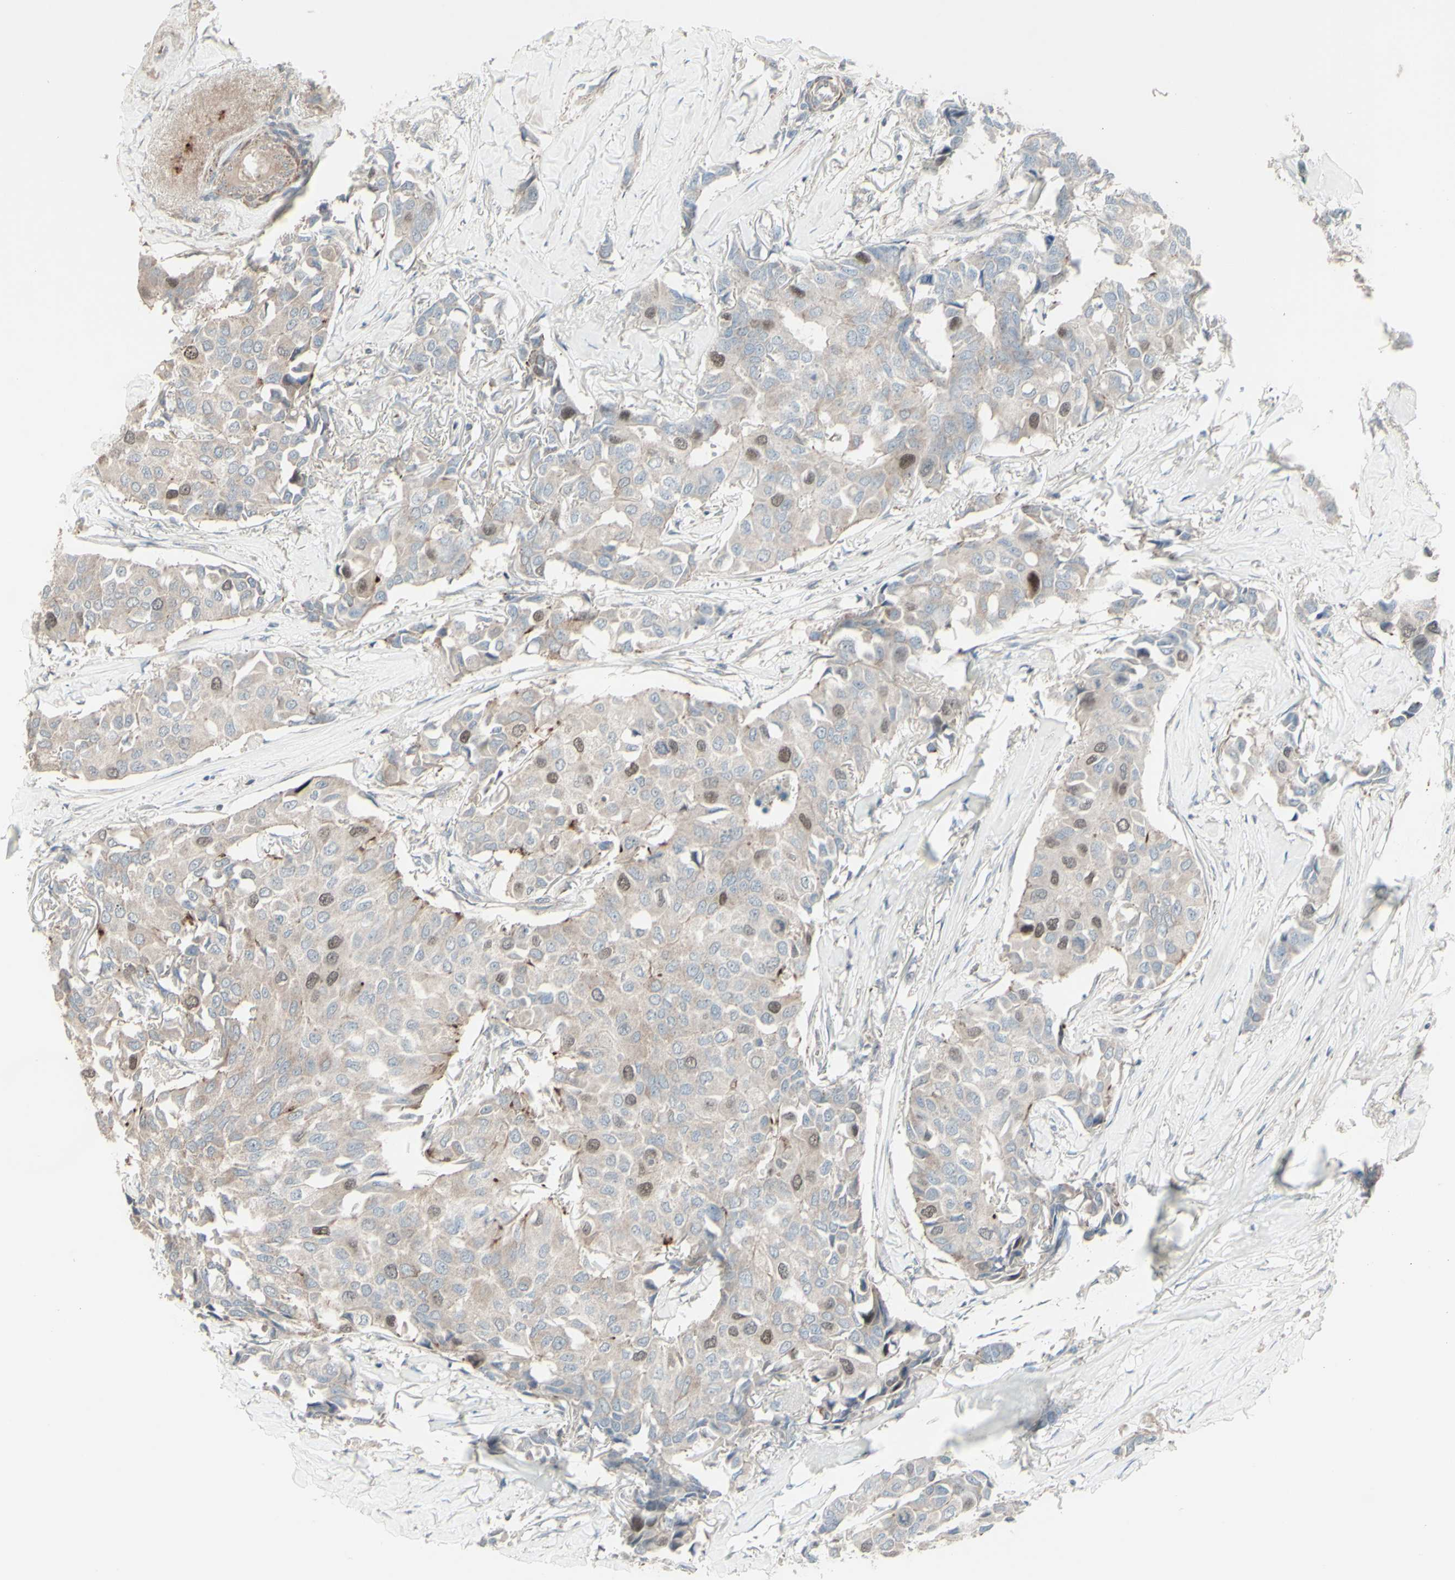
{"staining": {"intensity": "moderate", "quantity": "25%-75%", "location": "cytoplasmic/membranous,nuclear"}, "tissue": "breast cancer", "cell_type": "Tumor cells", "image_type": "cancer", "snomed": [{"axis": "morphology", "description": "Duct carcinoma"}, {"axis": "topography", "description": "Breast"}], "caption": "Human breast cancer stained for a protein (brown) displays moderate cytoplasmic/membranous and nuclear positive positivity in approximately 25%-75% of tumor cells.", "gene": "GMNN", "patient": {"sex": "female", "age": 80}}